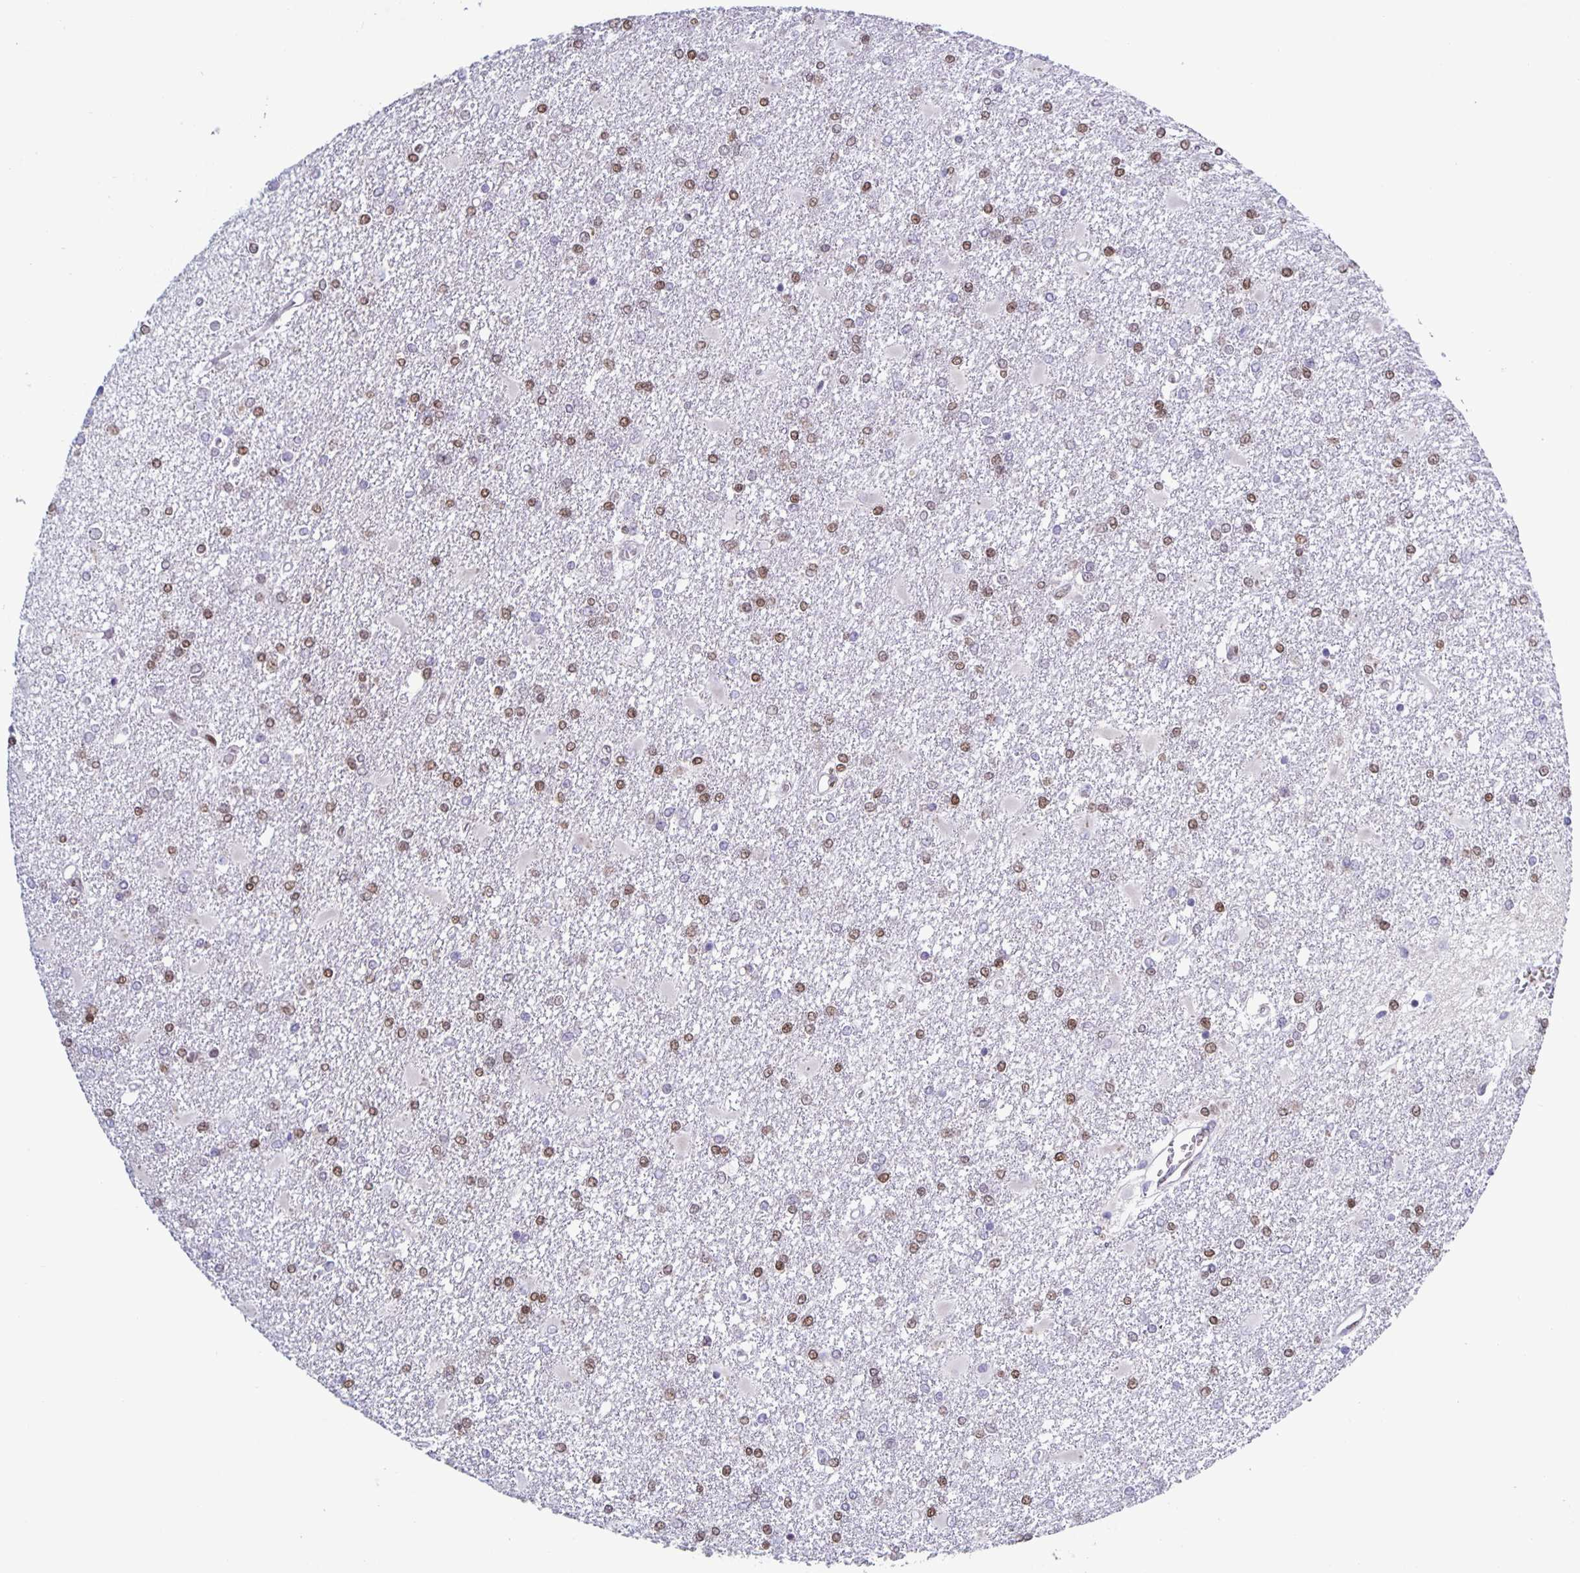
{"staining": {"intensity": "weak", "quantity": ">75%", "location": "nuclear"}, "tissue": "glioma", "cell_type": "Tumor cells", "image_type": "cancer", "snomed": [{"axis": "morphology", "description": "Glioma, malignant, High grade"}, {"axis": "topography", "description": "Cerebral cortex"}], "caption": "Protein analysis of glioma tissue displays weak nuclear expression in about >75% of tumor cells. The protein of interest is stained brown, and the nuclei are stained in blue (DAB (3,3'-diaminobenzidine) IHC with brightfield microscopy, high magnification).", "gene": "JUND", "patient": {"sex": "male", "age": 79}}